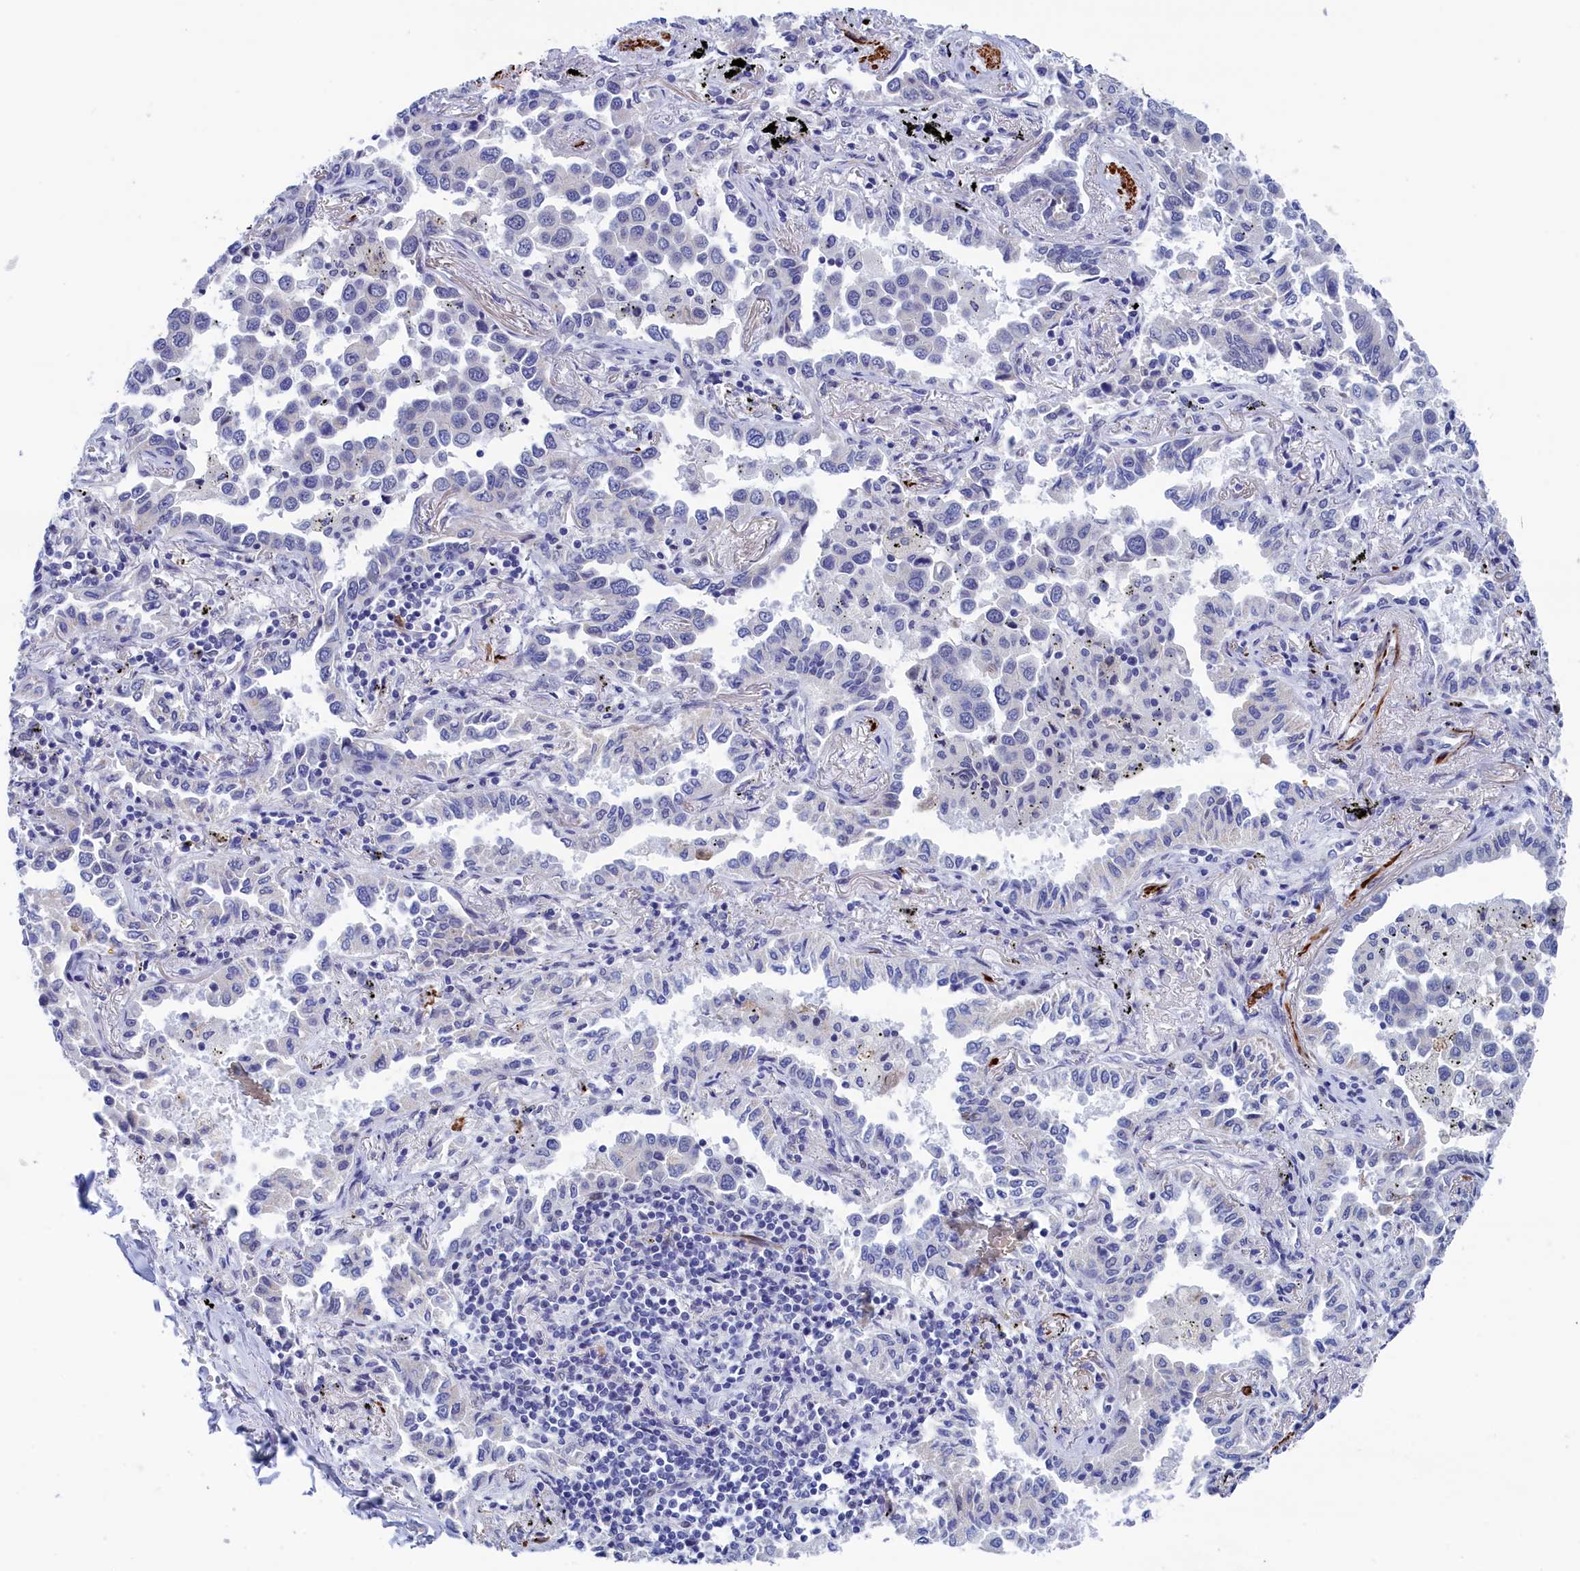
{"staining": {"intensity": "negative", "quantity": "none", "location": "none"}, "tissue": "lung cancer", "cell_type": "Tumor cells", "image_type": "cancer", "snomed": [{"axis": "morphology", "description": "Adenocarcinoma, NOS"}, {"axis": "topography", "description": "Lung"}], "caption": "Immunohistochemistry (IHC) histopathology image of neoplastic tissue: human lung cancer stained with DAB (3,3'-diaminobenzidine) displays no significant protein staining in tumor cells.", "gene": "WDR83", "patient": {"sex": "male", "age": 67}}